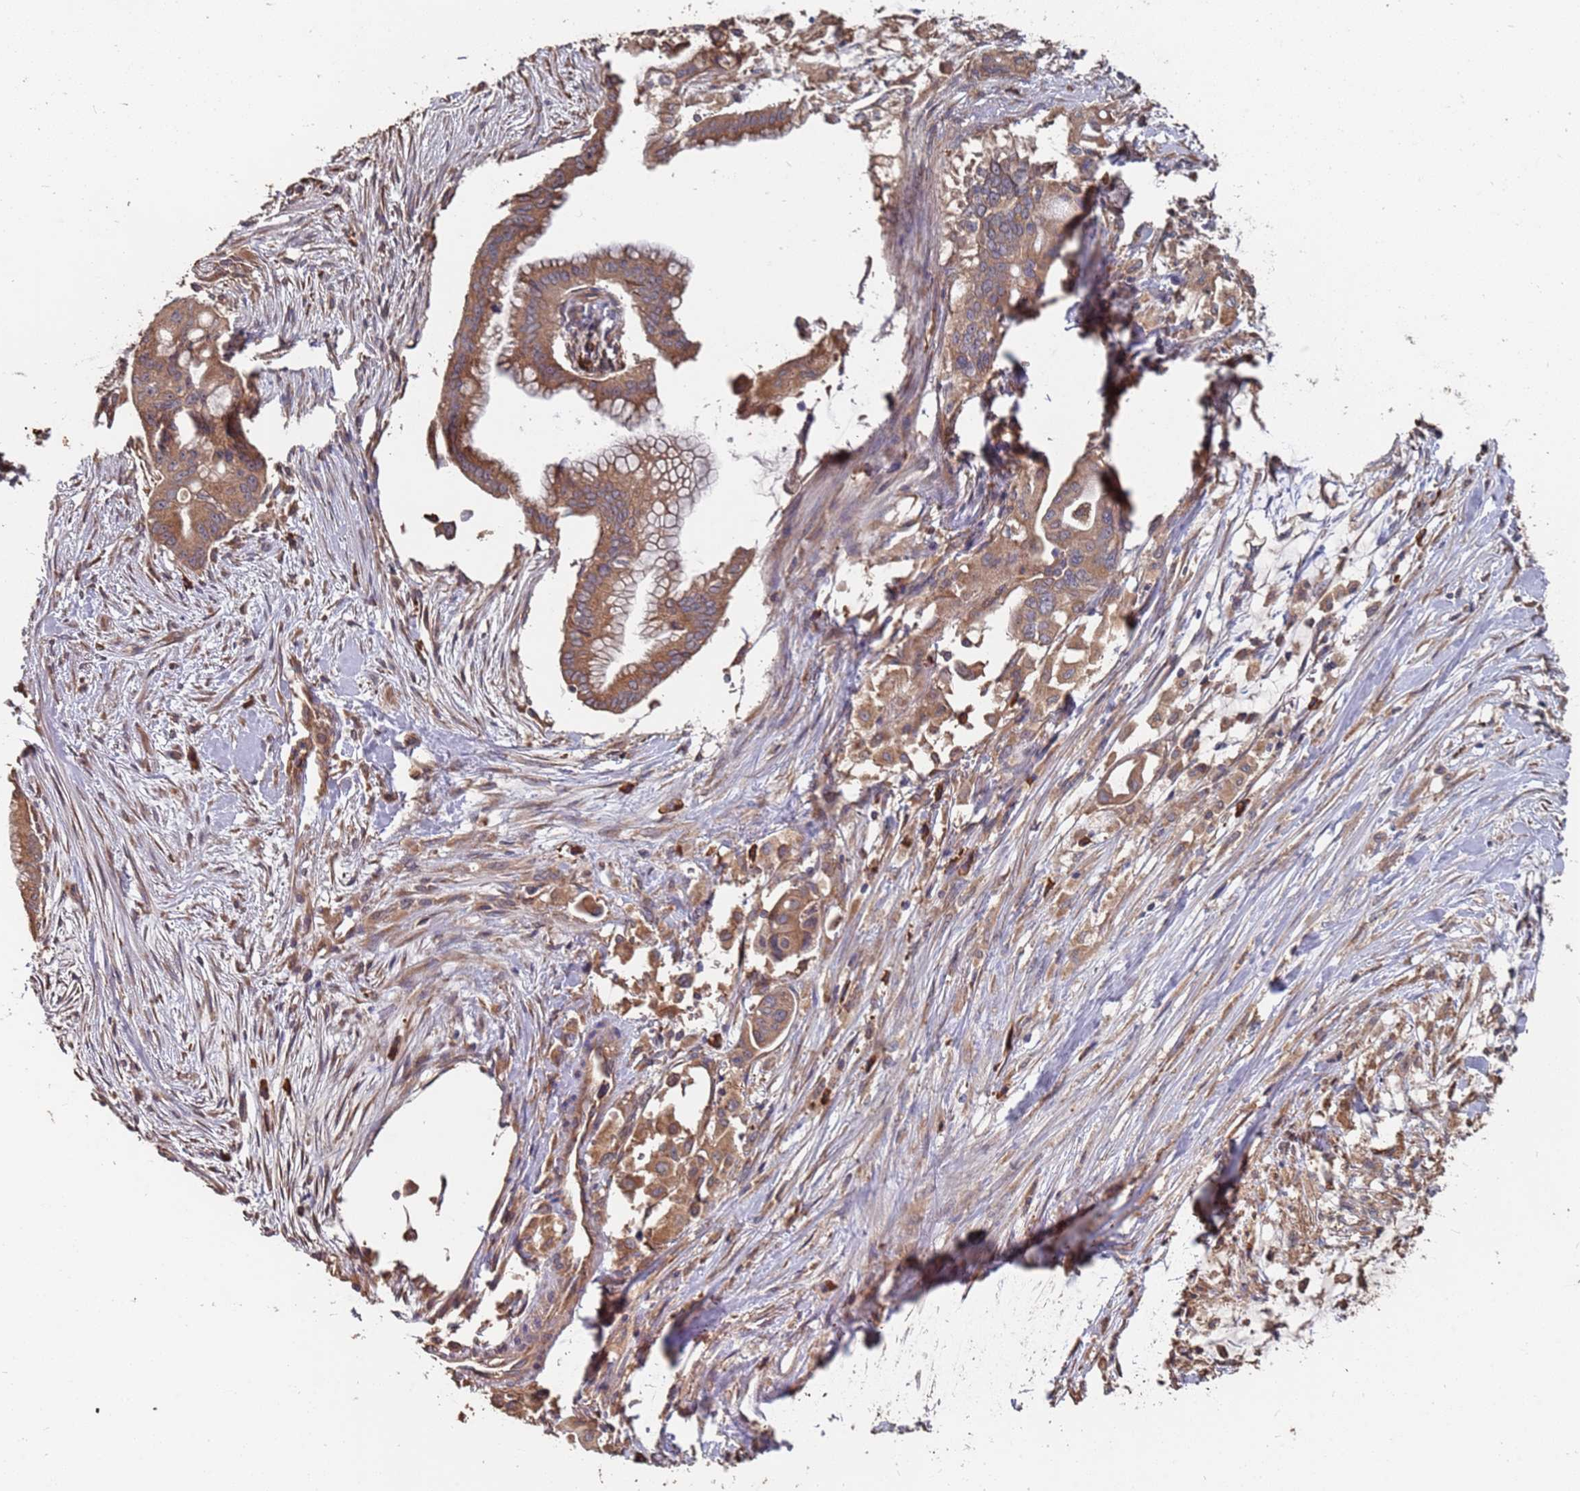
{"staining": {"intensity": "moderate", "quantity": ">75%", "location": "cytoplasmic/membranous"}, "tissue": "pancreatic cancer", "cell_type": "Tumor cells", "image_type": "cancer", "snomed": [{"axis": "morphology", "description": "Adenocarcinoma, NOS"}, {"axis": "topography", "description": "Pancreas"}], "caption": "This micrograph exhibits pancreatic cancer (adenocarcinoma) stained with immunohistochemistry (IHC) to label a protein in brown. The cytoplasmic/membranous of tumor cells show moderate positivity for the protein. Nuclei are counter-stained blue.", "gene": "ATG5", "patient": {"sex": "male", "age": 46}}